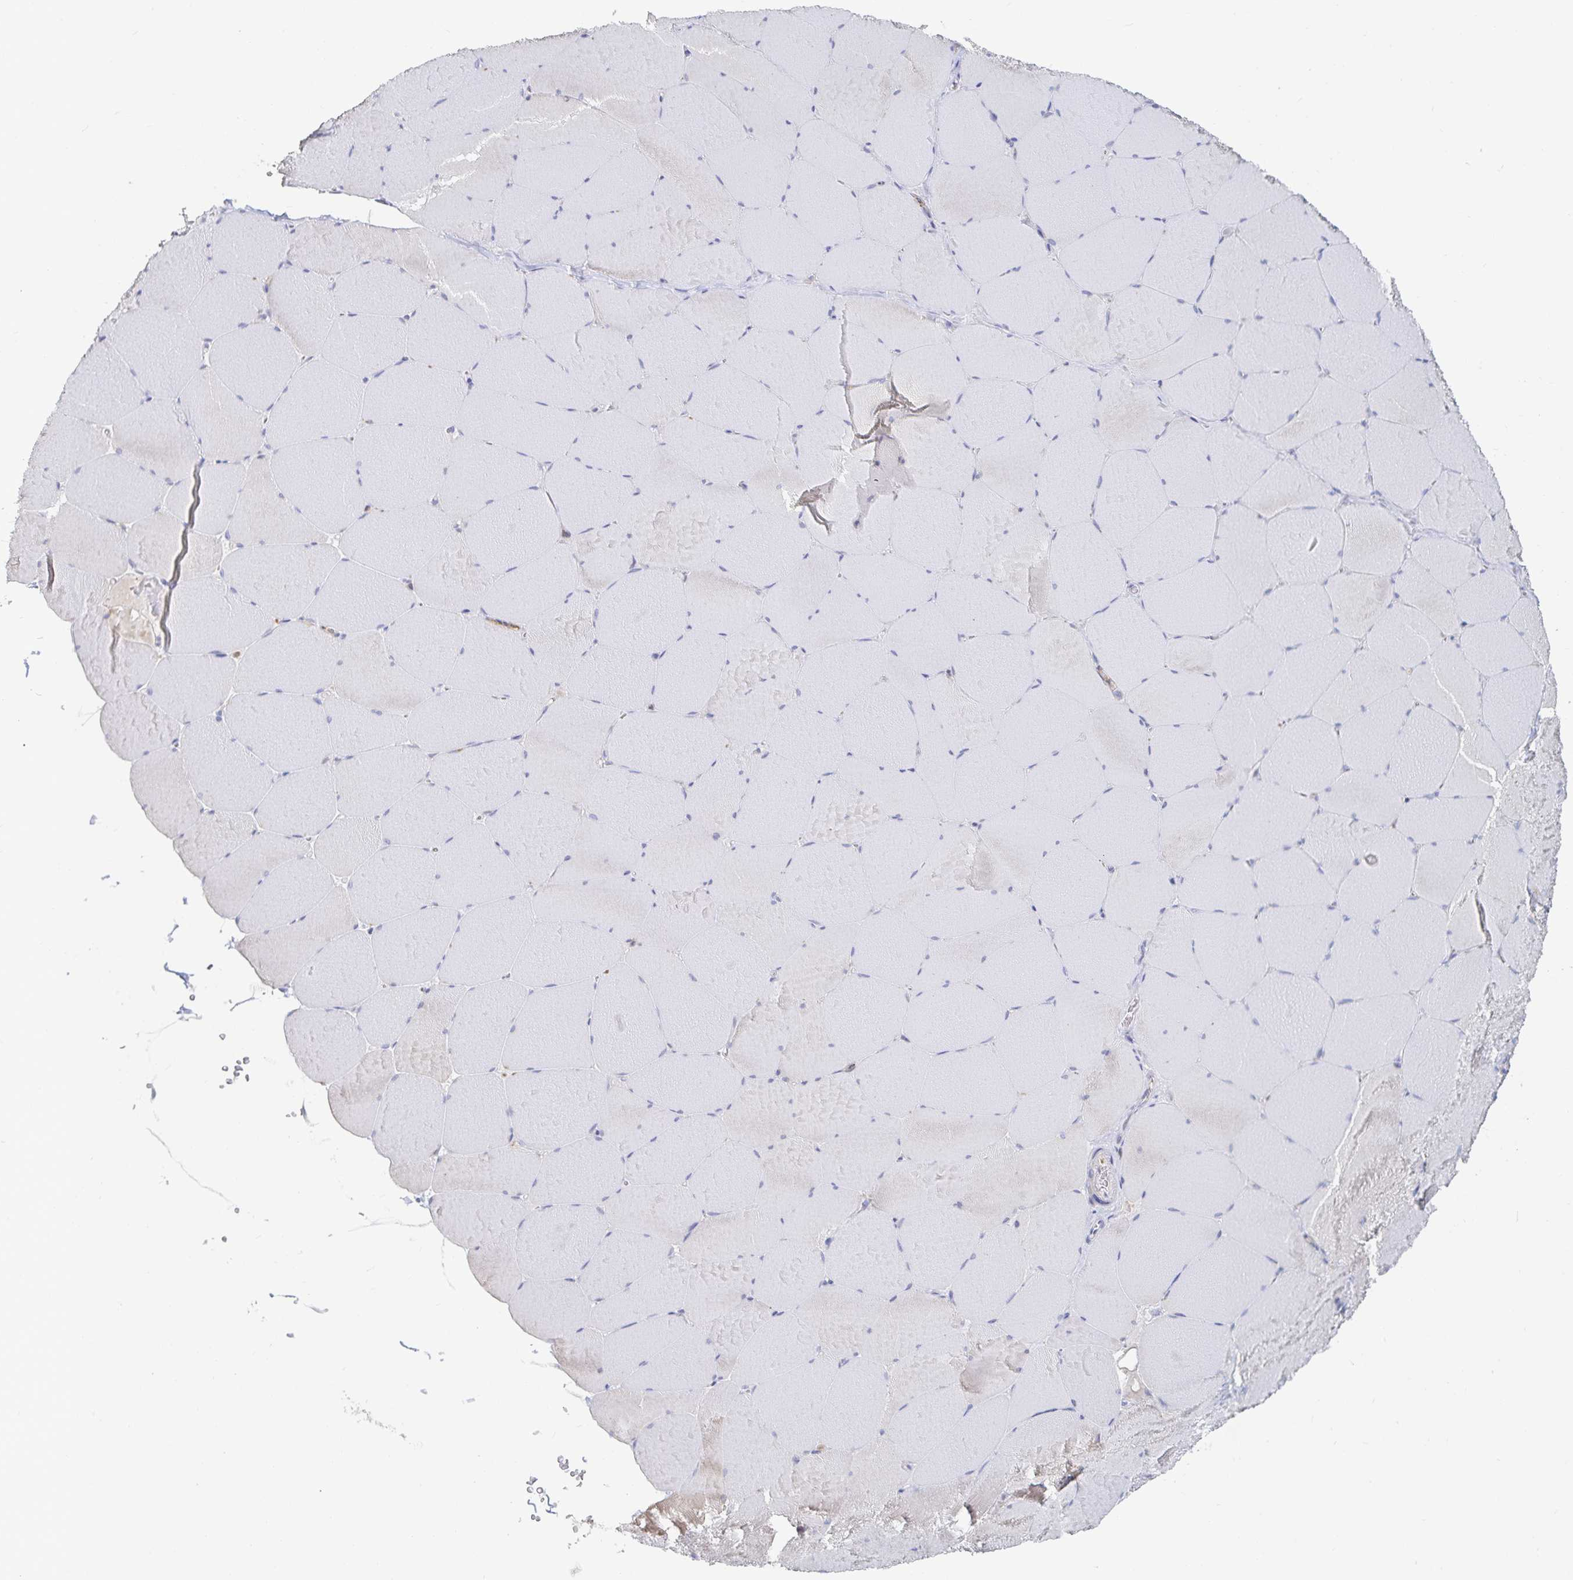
{"staining": {"intensity": "negative", "quantity": "none", "location": "none"}, "tissue": "skeletal muscle", "cell_type": "Myocytes", "image_type": "normal", "snomed": [{"axis": "morphology", "description": "Normal tissue, NOS"}, {"axis": "topography", "description": "Skeletal muscle"}, {"axis": "topography", "description": "Head-Neck"}], "caption": "Immunohistochemistry micrograph of unremarkable human skeletal muscle stained for a protein (brown), which reveals no positivity in myocytes.", "gene": "PIK3CD", "patient": {"sex": "male", "age": 66}}